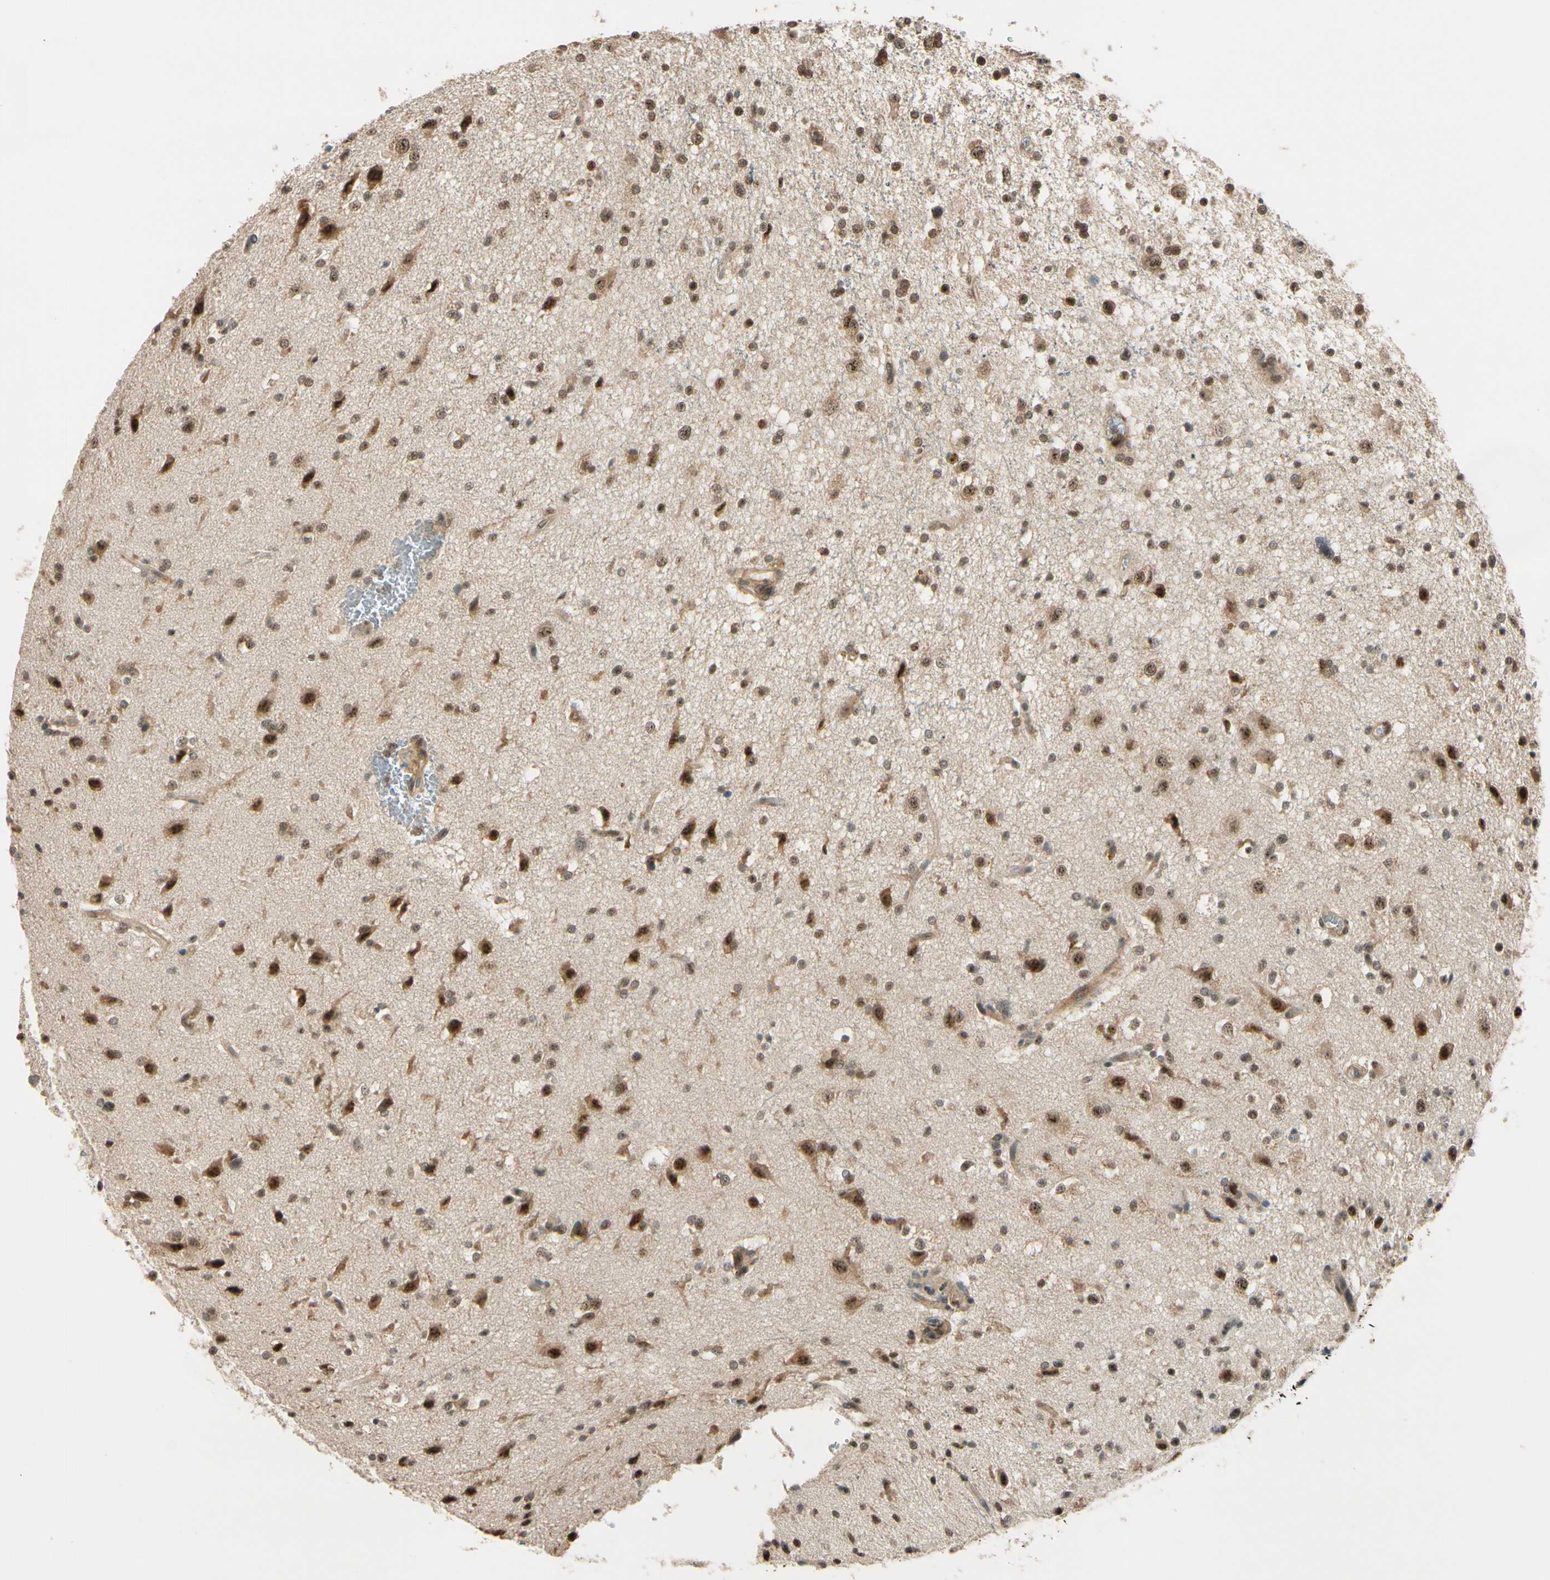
{"staining": {"intensity": "moderate", "quantity": "25%-75%", "location": "cytoplasmic/membranous,nuclear"}, "tissue": "glioma", "cell_type": "Tumor cells", "image_type": "cancer", "snomed": [{"axis": "morphology", "description": "Glioma, malignant, High grade"}, {"axis": "topography", "description": "Brain"}], "caption": "DAB (3,3'-diaminobenzidine) immunohistochemical staining of glioma reveals moderate cytoplasmic/membranous and nuclear protein expression in about 25%-75% of tumor cells. (DAB IHC, brown staining for protein, blue staining for nuclei).", "gene": "MCPH1", "patient": {"sex": "male", "age": 33}}